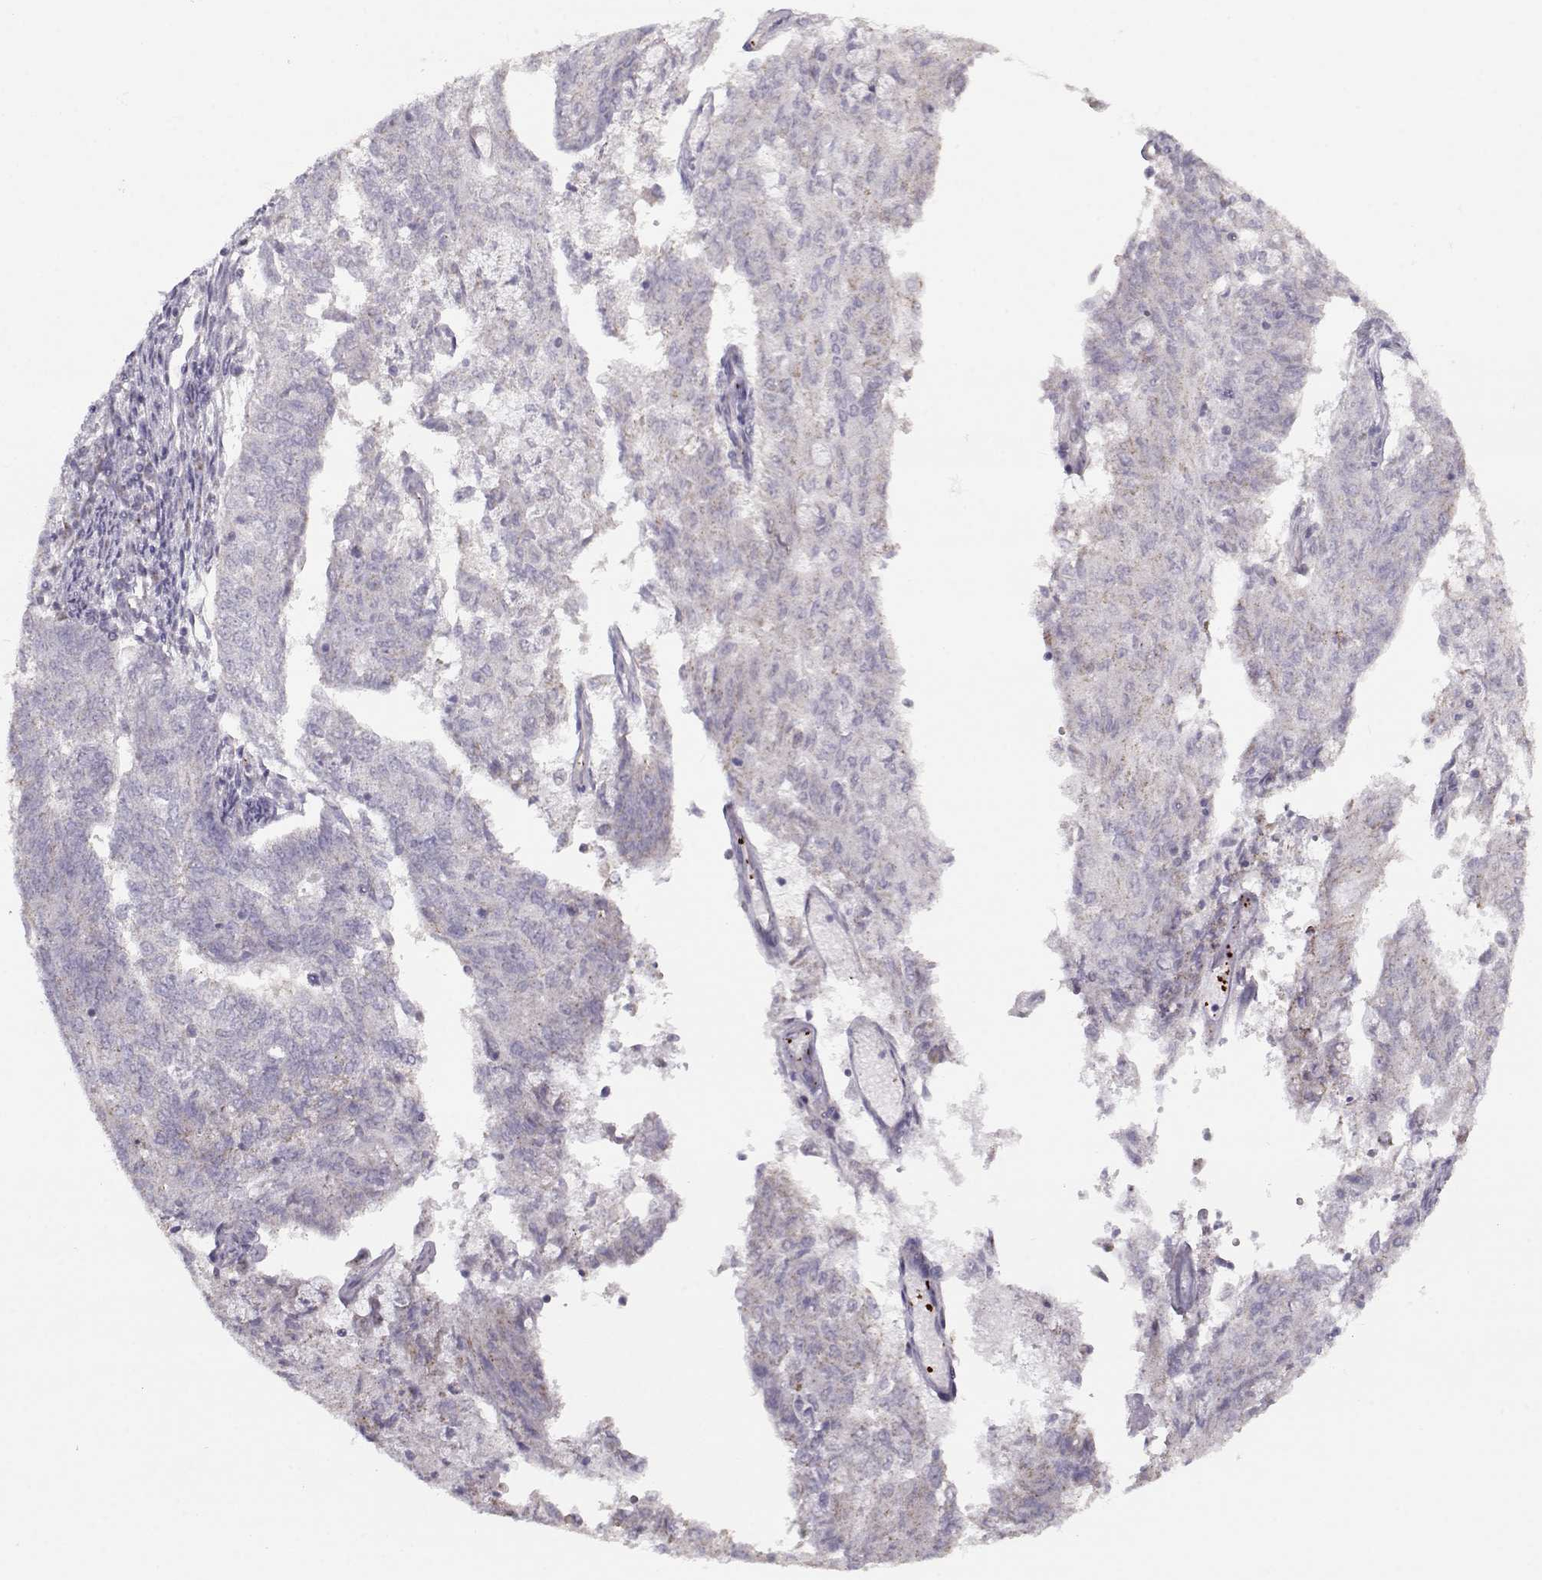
{"staining": {"intensity": "negative", "quantity": "none", "location": "none"}, "tissue": "endometrial cancer", "cell_type": "Tumor cells", "image_type": "cancer", "snomed": [{"axis": "morphology", "description": "Adenocarcinoma, NOS"}, {"axis": "topography", "description": "Endometrium"}], "caption": "The photomicrograph exhibits no significant positivity in tumor cells of endometrial cancer.", "gene": "KLF17", "patient": {"sex": "female", "age": 82}}